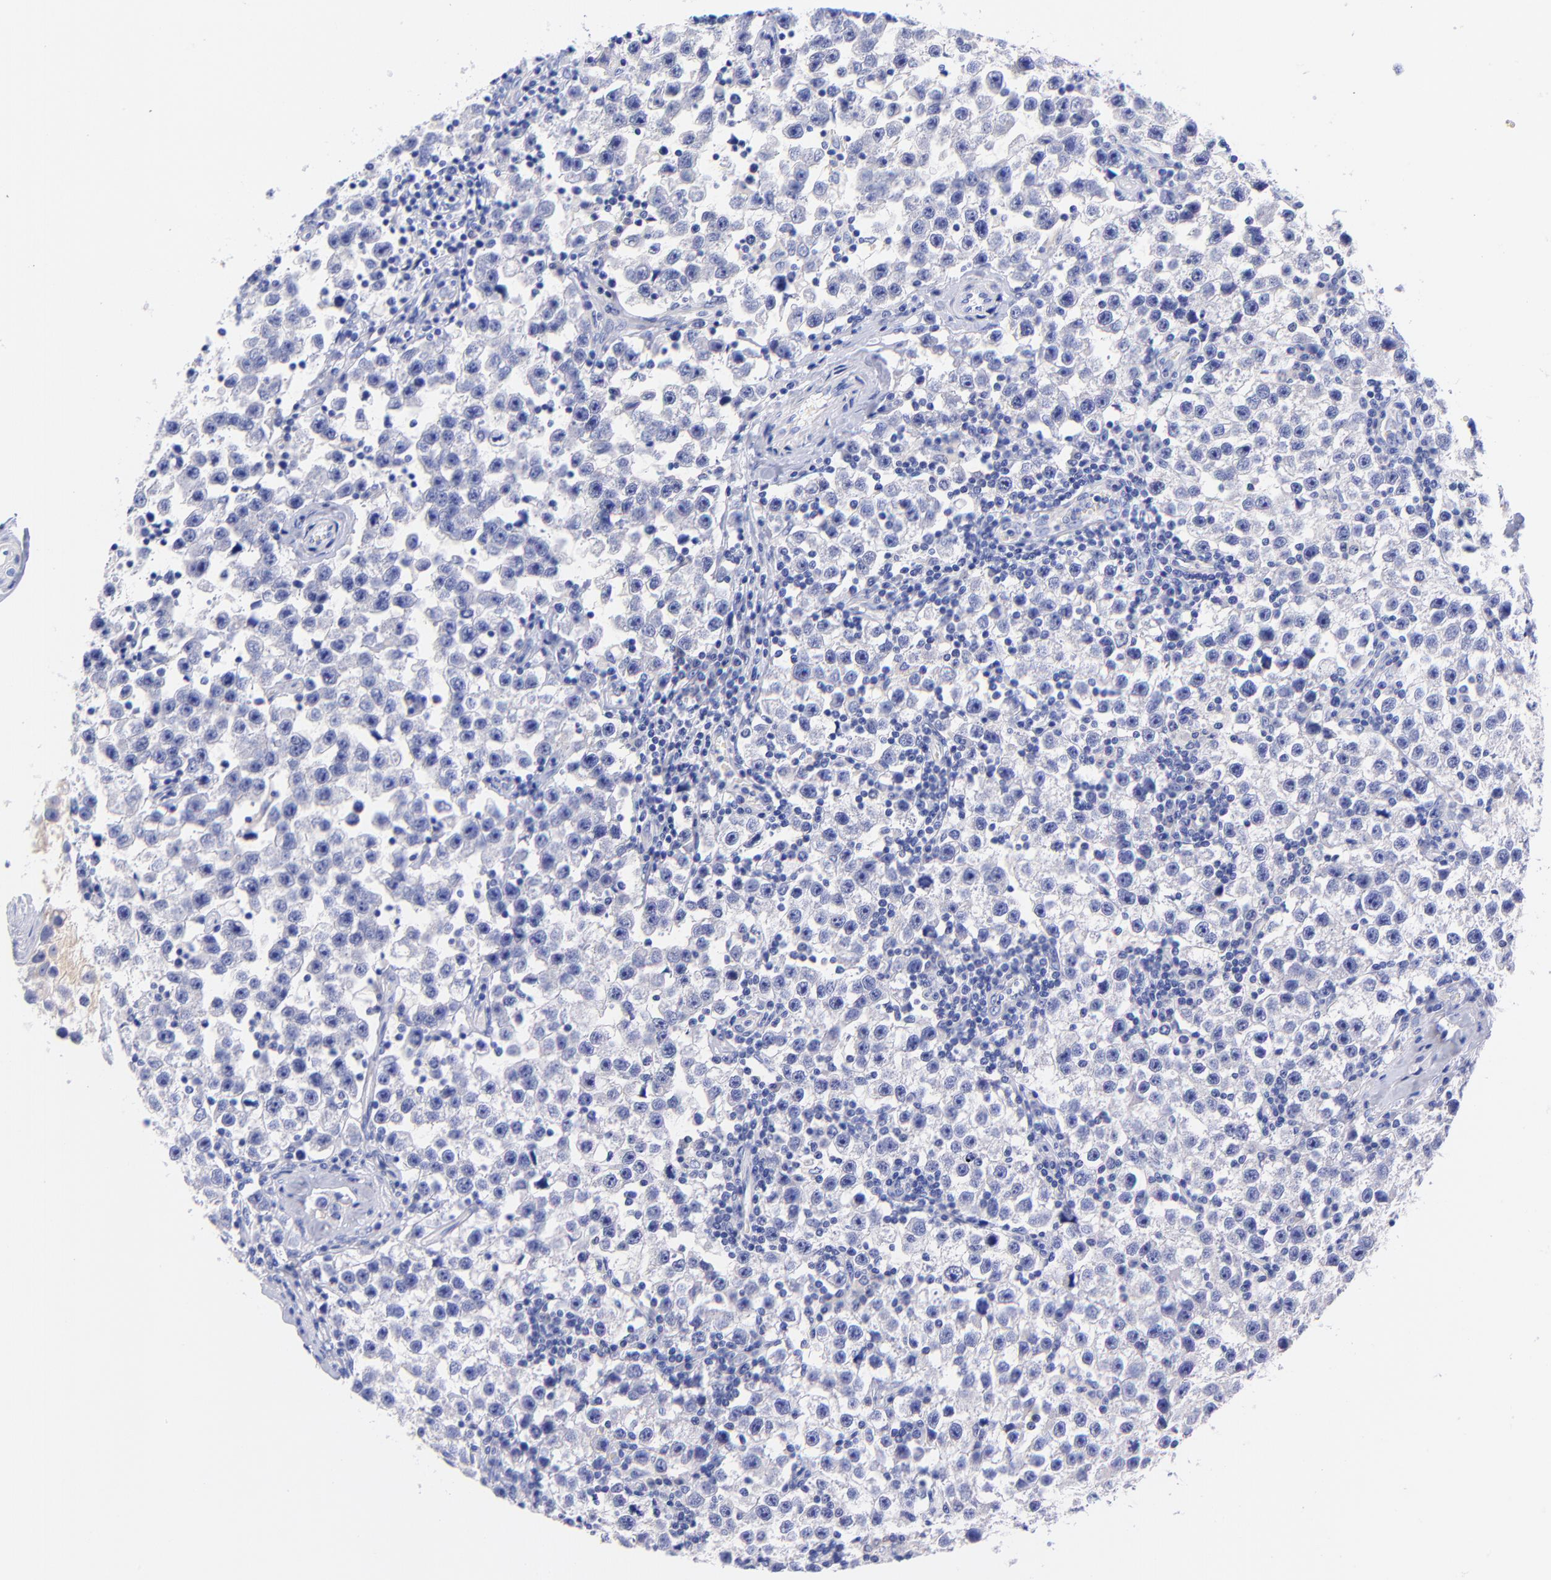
{"staining": {"intensity": "negative", "quantity": "none", "location": "none"}, "tissue": "testis cancer", "cell_type": "Tumor cells", "image_type": "cancer", "snomed": [{"axis": "morphology", "description": "Seminoma, NOS"}, {"axis": "topography", "description": "Testis"}], "caption": "IHC histopathology image of neoplastic tissue: testis seminoma stained with DAB shows no significant protein expression in tumor cells. (Immunohistochemistry (ihc), brightfield microscopy, high magnification).", "gene": "GPHN", "patient": {"sex": "male", "age": 32}}